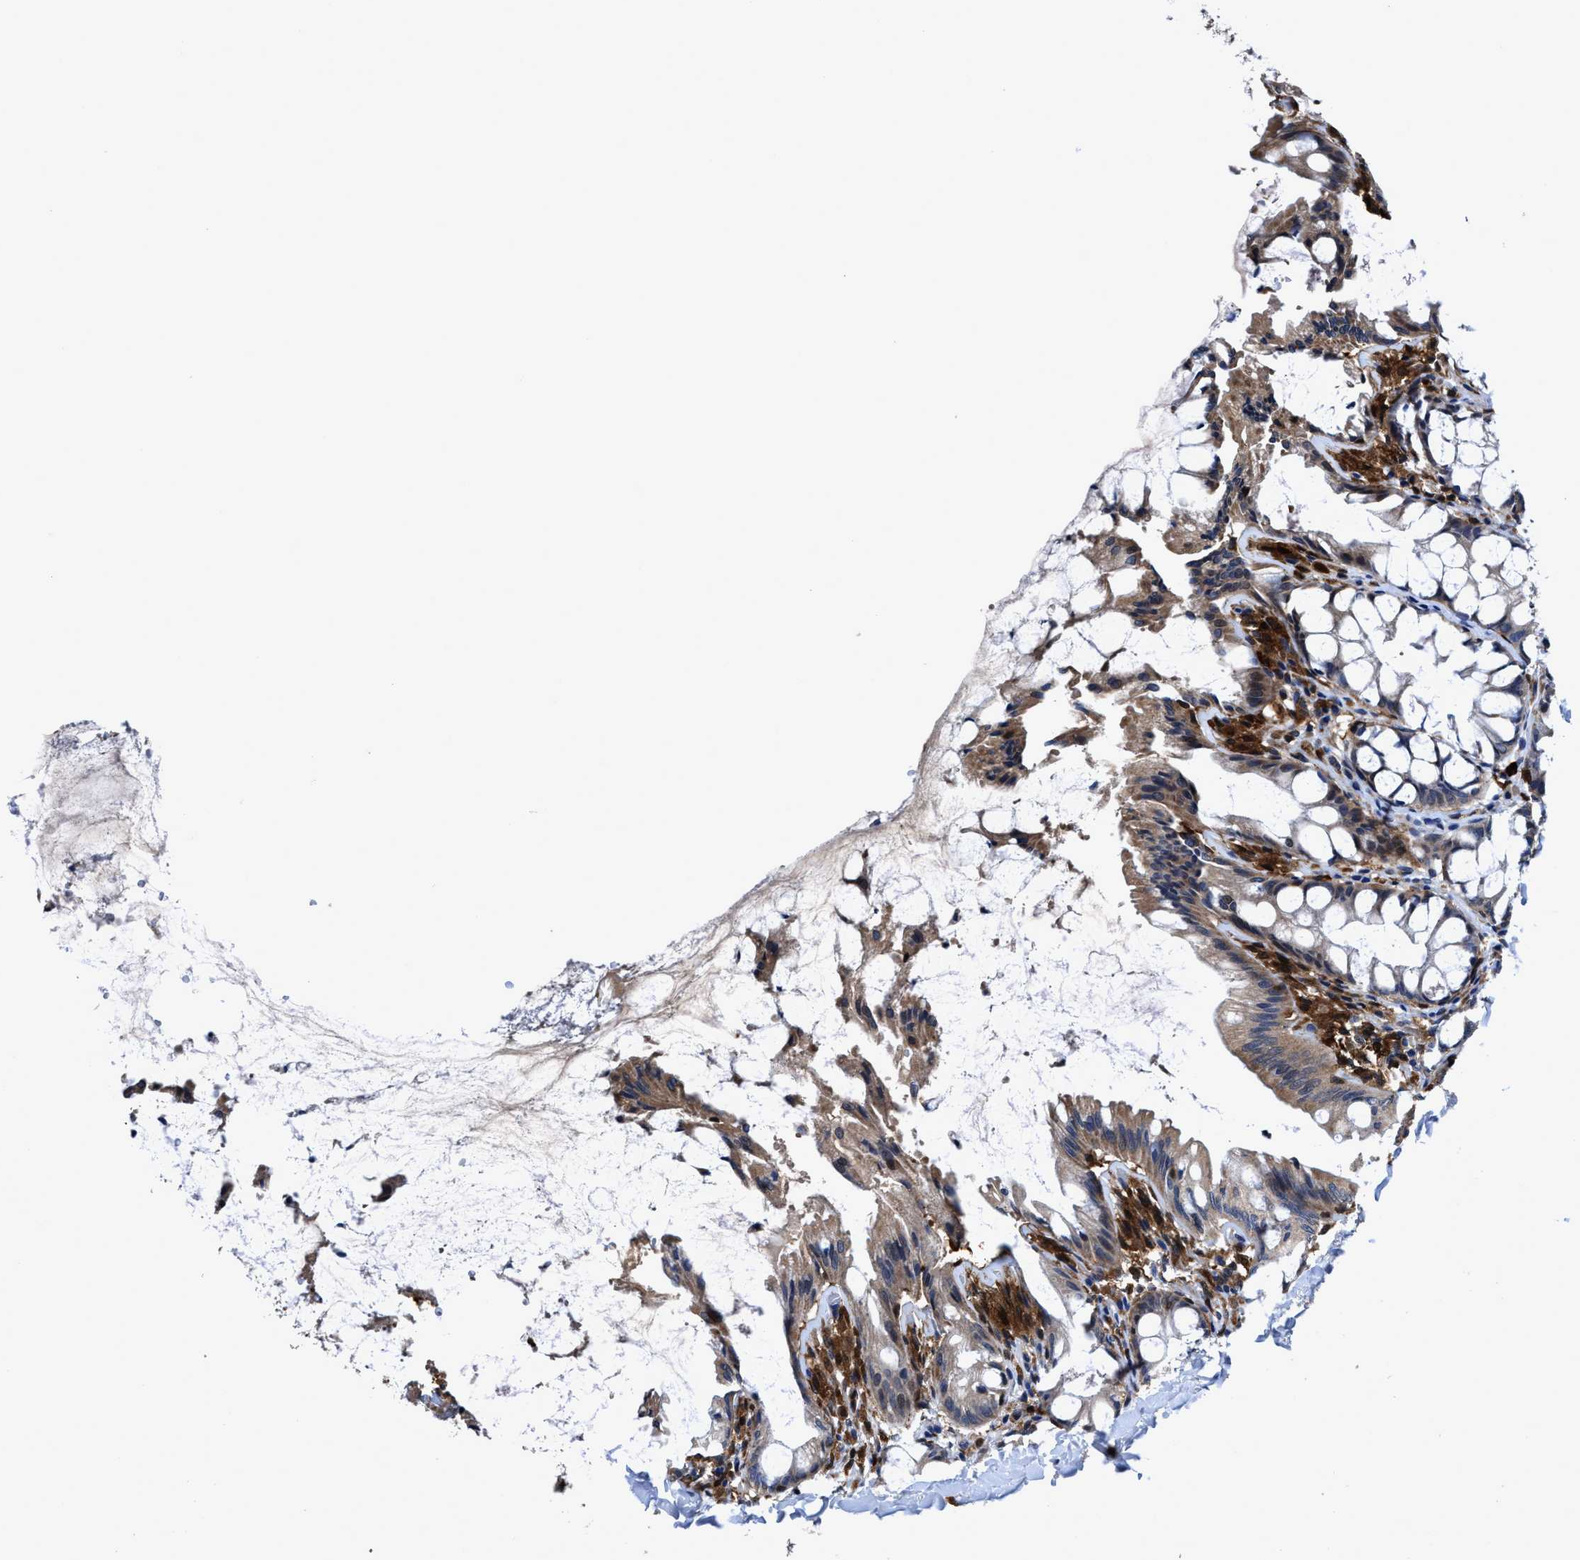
{"staining": {"intensity": "weak", "quantity": ">75%", "location": "cytoplasmic/membranous"}, "tissue": "colon", "cell_type": "Endothelial cells", "image_type": "normal", "snomed": [{"axis": "morphology", "description": "Normal tissue, NOS"}, {"axis": "topography", "description": "Colon"}], "caption": "Immunohistochemistry histopathology image of benign colon: colon stained using IHC exhibits low levels of weak protein expression localized specifically in the cytoplasmic/membranous of endothelial cells, appearing as a cytoplasmic/membranous brown color.", "gene": "RGS10", "patient": {"sex": "male", "age": 47}}